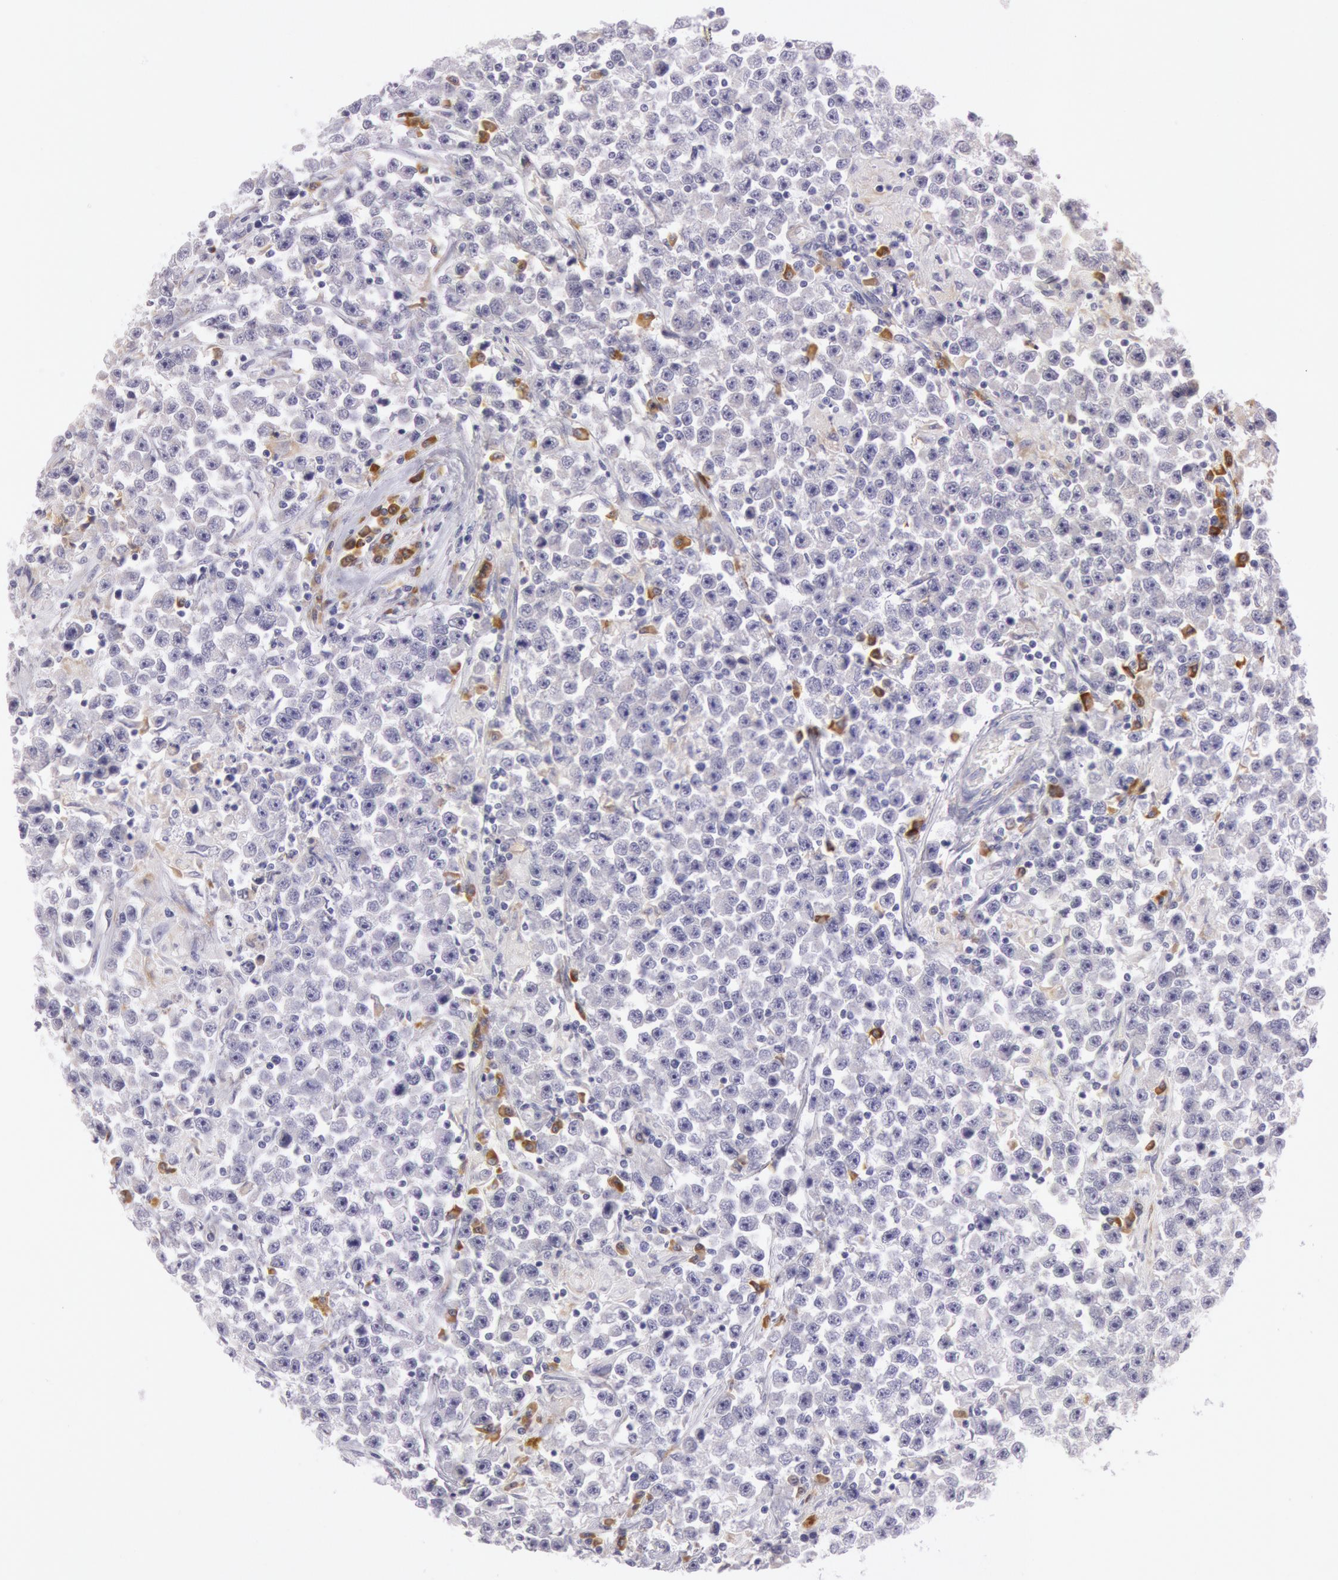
{"staining": {"intensity": "moderate", "quantity": "25%-75%", "location": "cytoplasmic/membranous,nuclear"}, "tissue": "testis cancer", "cell_type": "Tumor cells", "image_type": "cancer", "snomed": [{"axis": "morphology", "description": "Seminoma, NOS"}, {"axis": "topography", "description": "Testis"}], "caption": "Tumor cells show medium levels of moderate cytoplasmic/membranous and nuclear expression in approximately 25%-75% of cells in human seminoma (testis). The staining was performed using DAB (3,3'-diaminobenzidine), with brown indicating positive protein expression. Nuclei are stained blue with hematoxylin.", "gene": "CIDEB", "patient": {"sex": "male", "age": 33}}